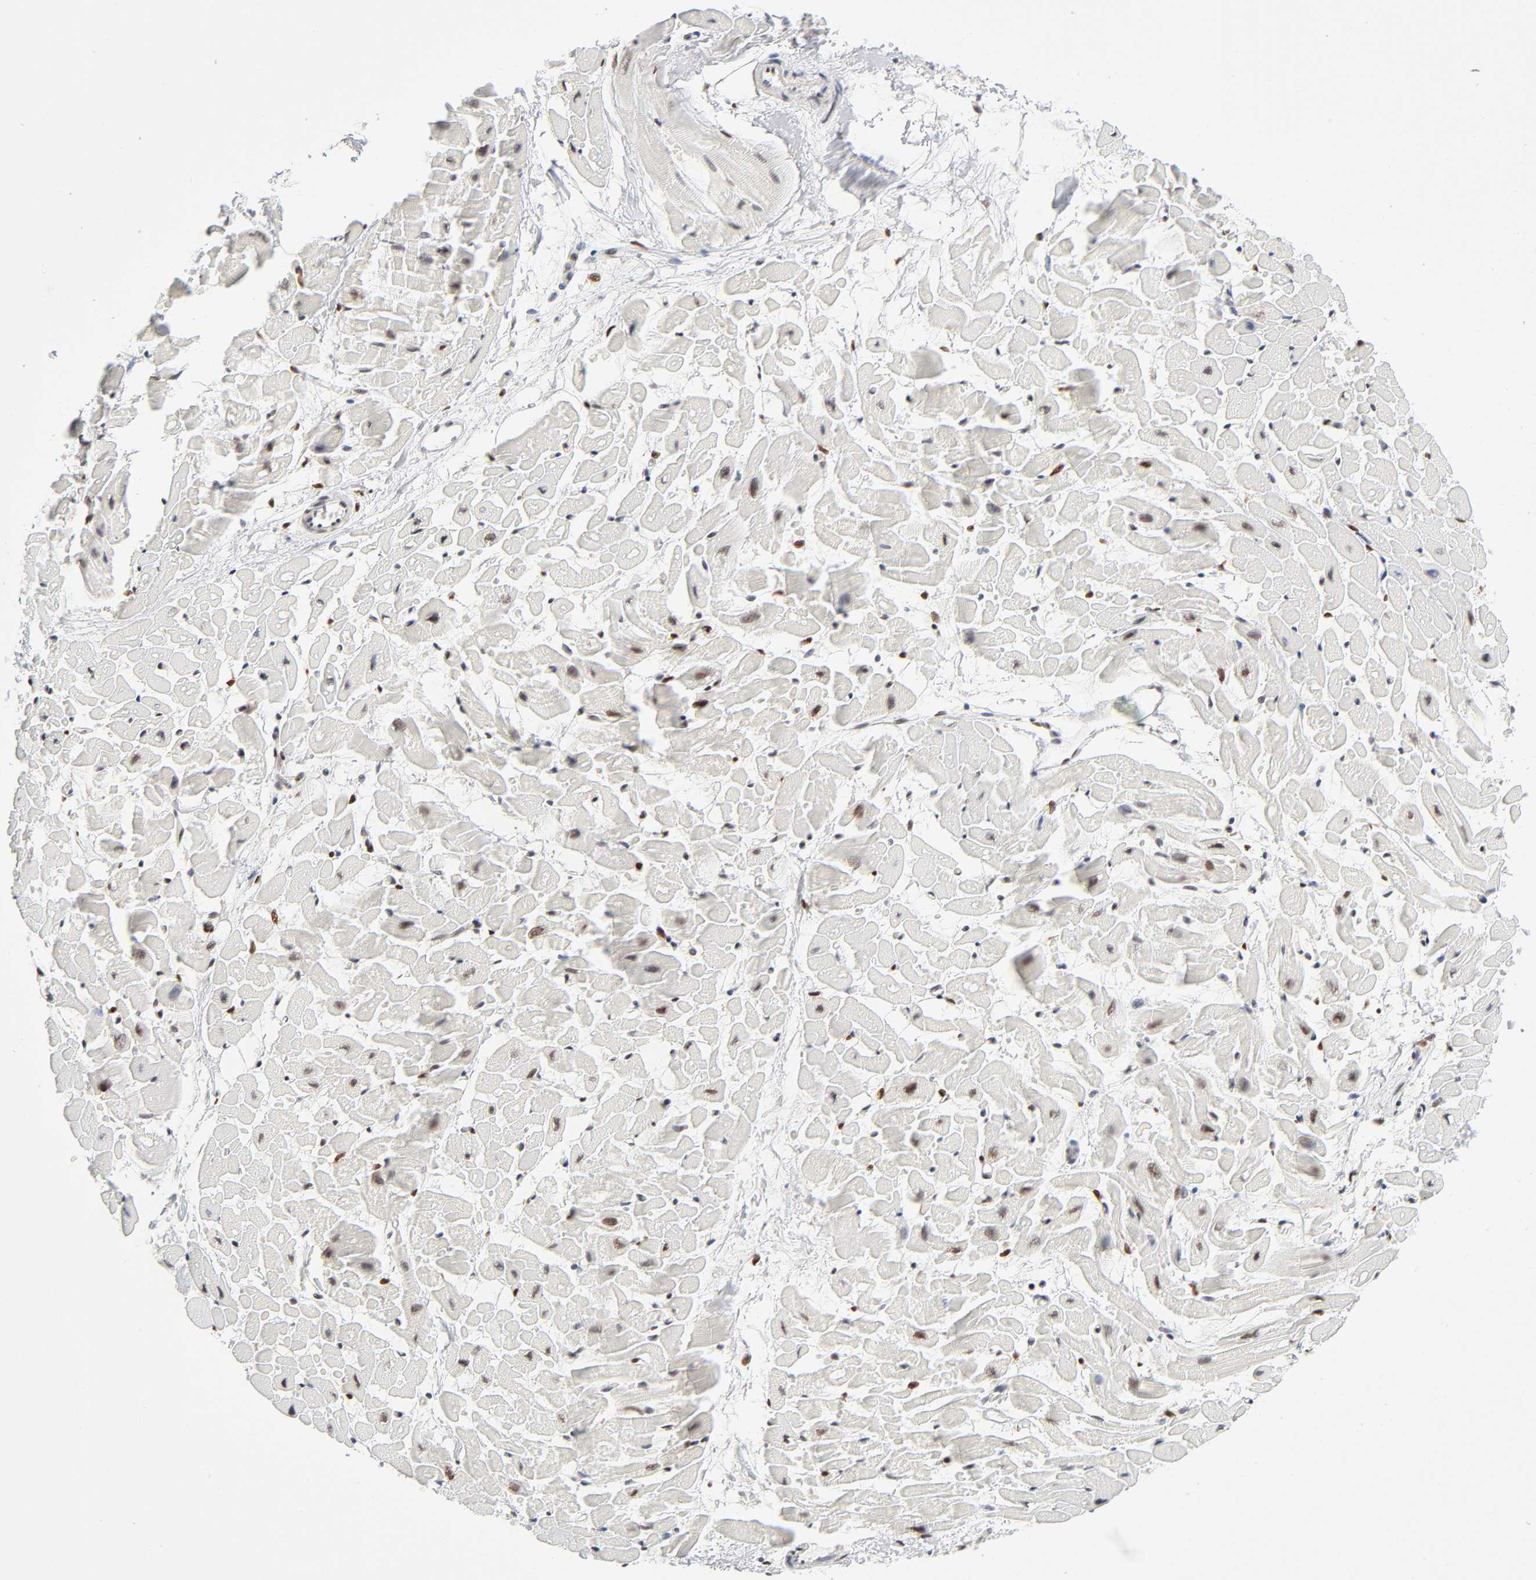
{"staining": {"intensity": "moderate", "quantity": ">75%", "location": "nuclear"}, "tissue": "heart muscle", "cell_type": "Cardiomyocytes", "image_type": "normal", "snomed": [{"axis": "morphology", "description": "Normal tissue, NOS"}, {"axis": "topography", "description": "Heart"}], "caption": "Moderate nuclear positivity is seen in about >75% of cardiomyocytes in benign heart muscle.", "gene": "NFIC", "patient": {"sex": "male", "age": 45}}